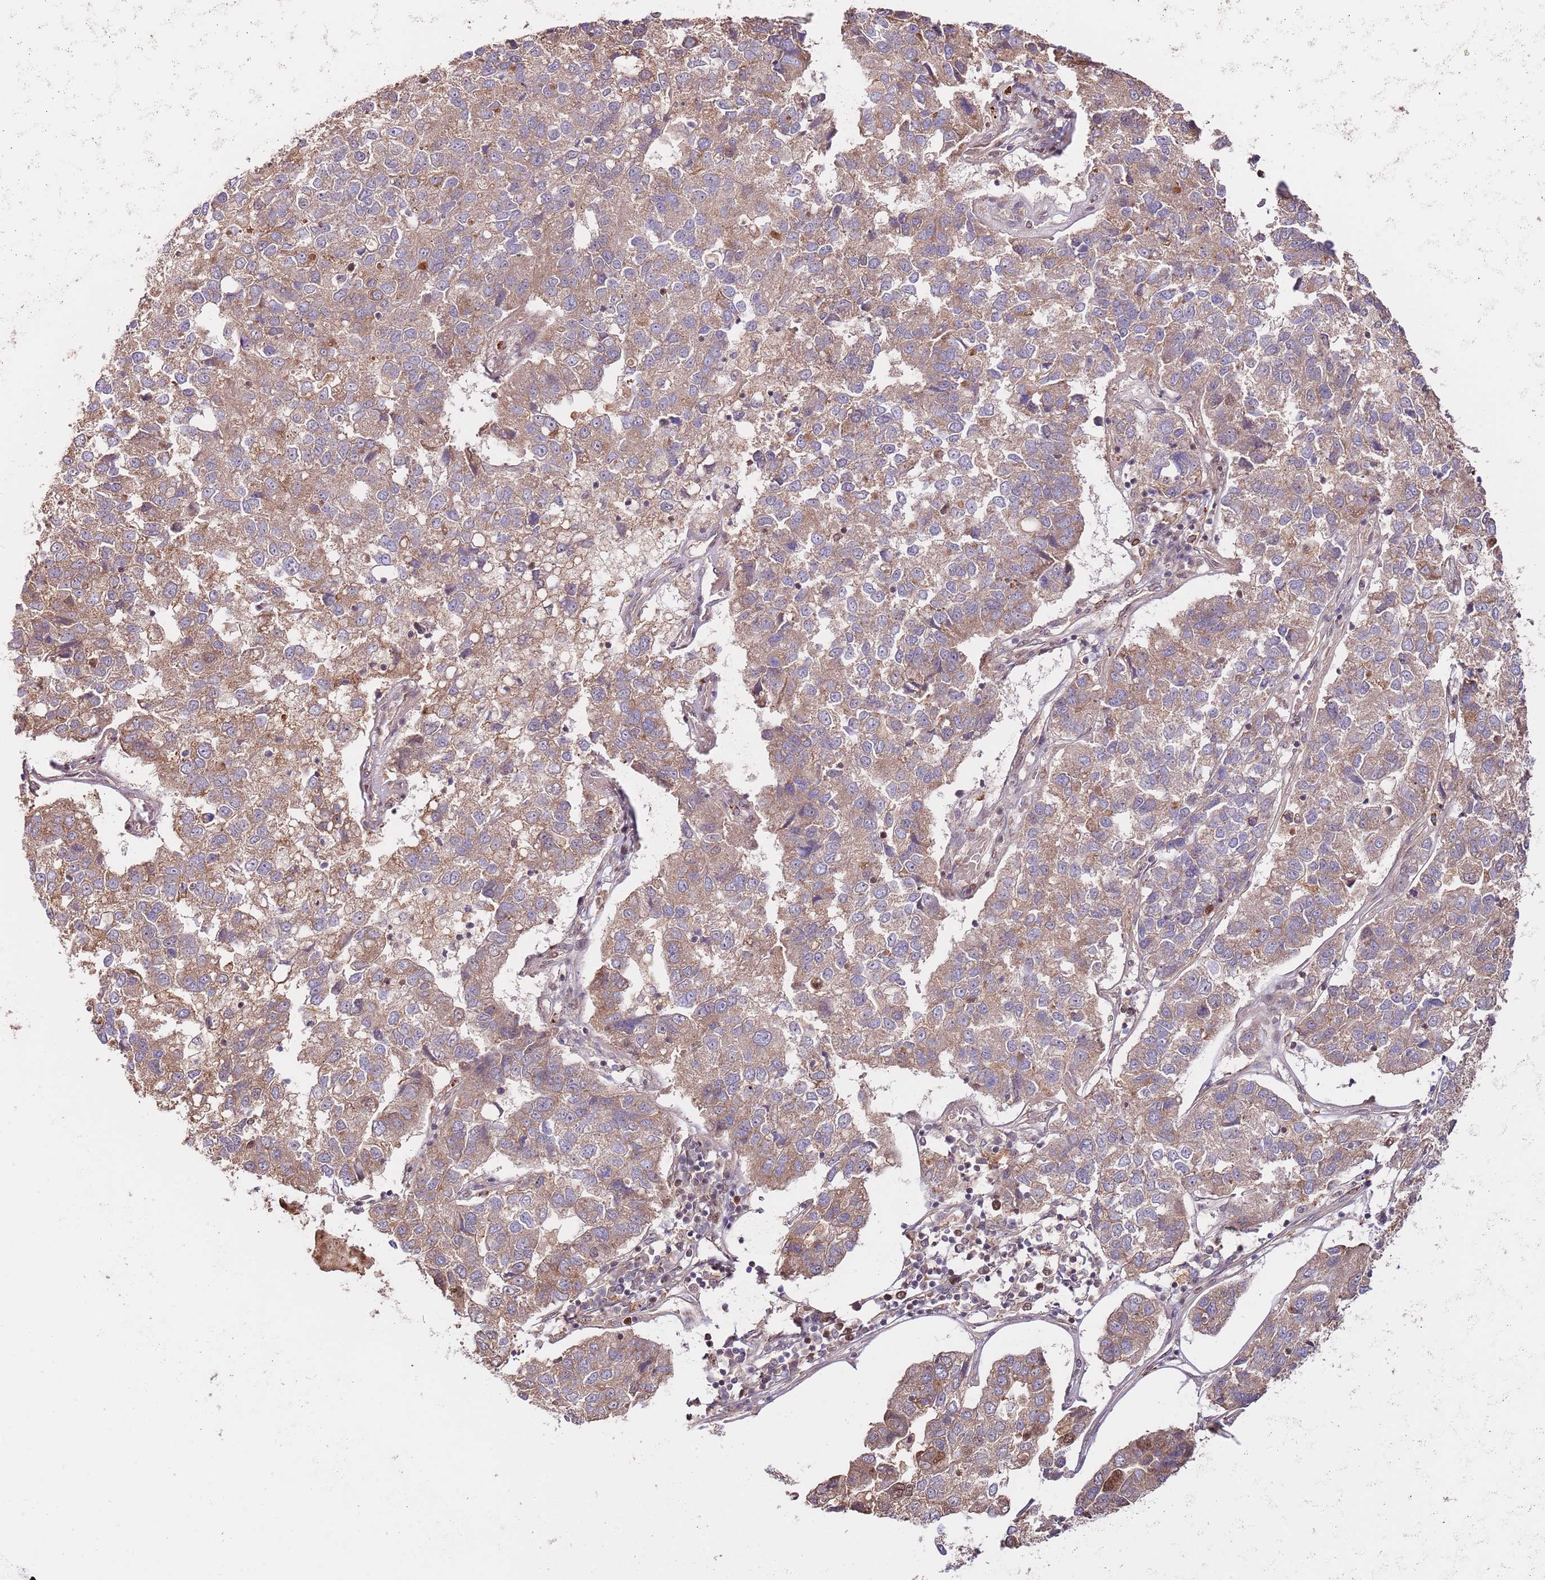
{"staining": {"intensity": "moderate", "quantity": ">75%", "location": "cytoplasmic/membranous"}, "tissue": "pancreatic cancer", "cell_type": "Tumor cells", "image_type": "cancer", "snomed": [{"axis": "morphology", "description": "Adenocarcinoma, NOS"}, {"axis": "topography", "description": "Pancreas"}], "caption": "An IHC micrograph of neoplastic tissue is shown. Protein staining in brown highlights moderate cytoplasmic/membranous positivity in adenocarcinoma (pancreatic) within tumor cells.", "gene": "RIF1", "patient": {"sex": "female", "age": 61}}